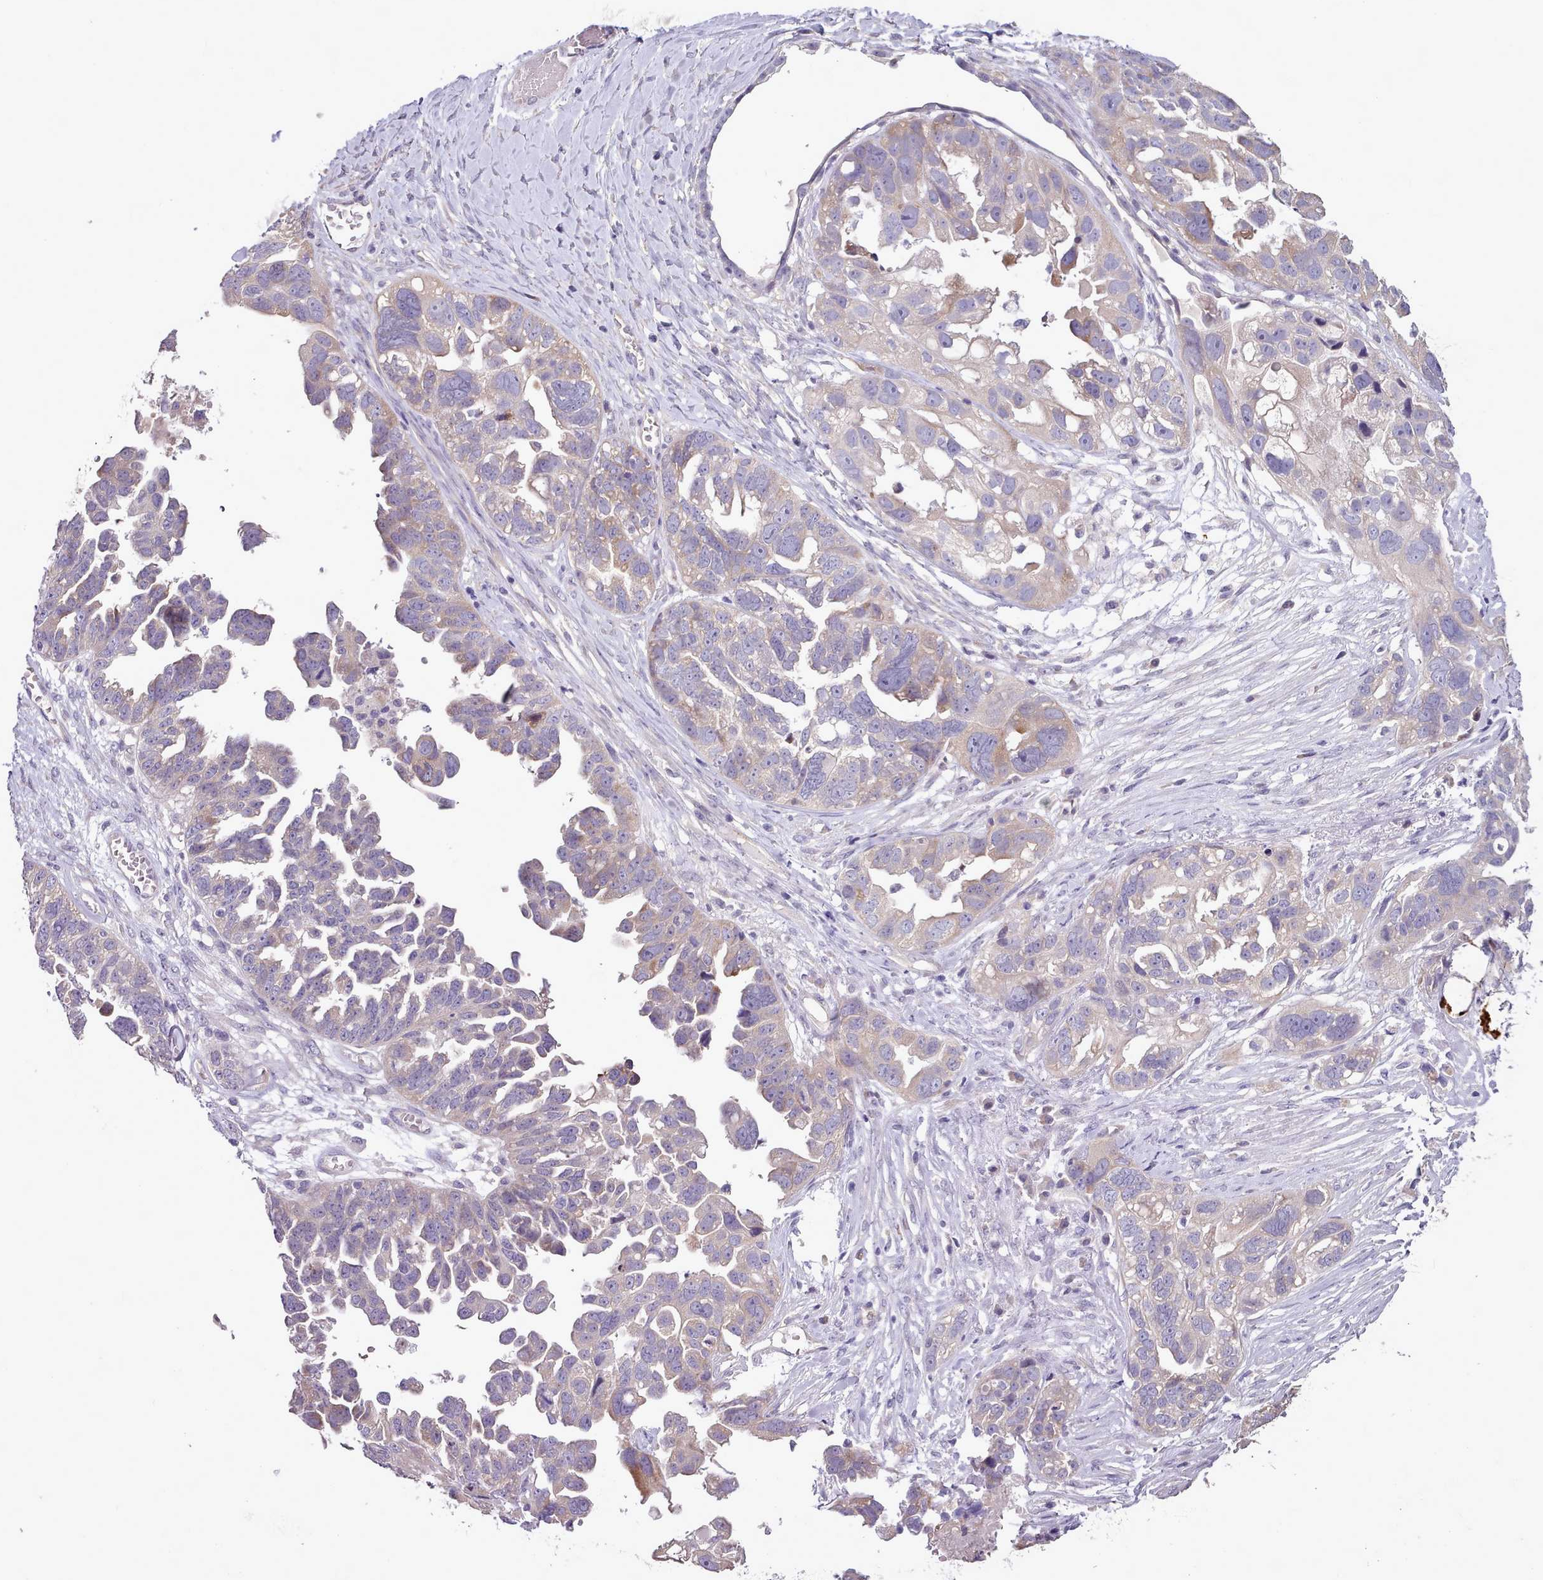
{"staining": {"intensity": "weak", "quantity": "25%-75%", "location": "cytoplasmic/membranous"}, "tissue": "ovarian cancer", "cell_type": "Tumor cells", "image_type": "cancer", "snomed": [{"axis": "morphology", "description": "Cystadenocarcinoma, serous, NOS"}, {"axis": "topography", "description": "Ovary"}], "caption": "Immunohistochemical staining of human ovarian cancer displays low levels of weak cytoplasmic/membranous positivity in about 25%-75% of tumor cells.", "gene": "SETX", "patient": {"sex": "female", "age": 79}}